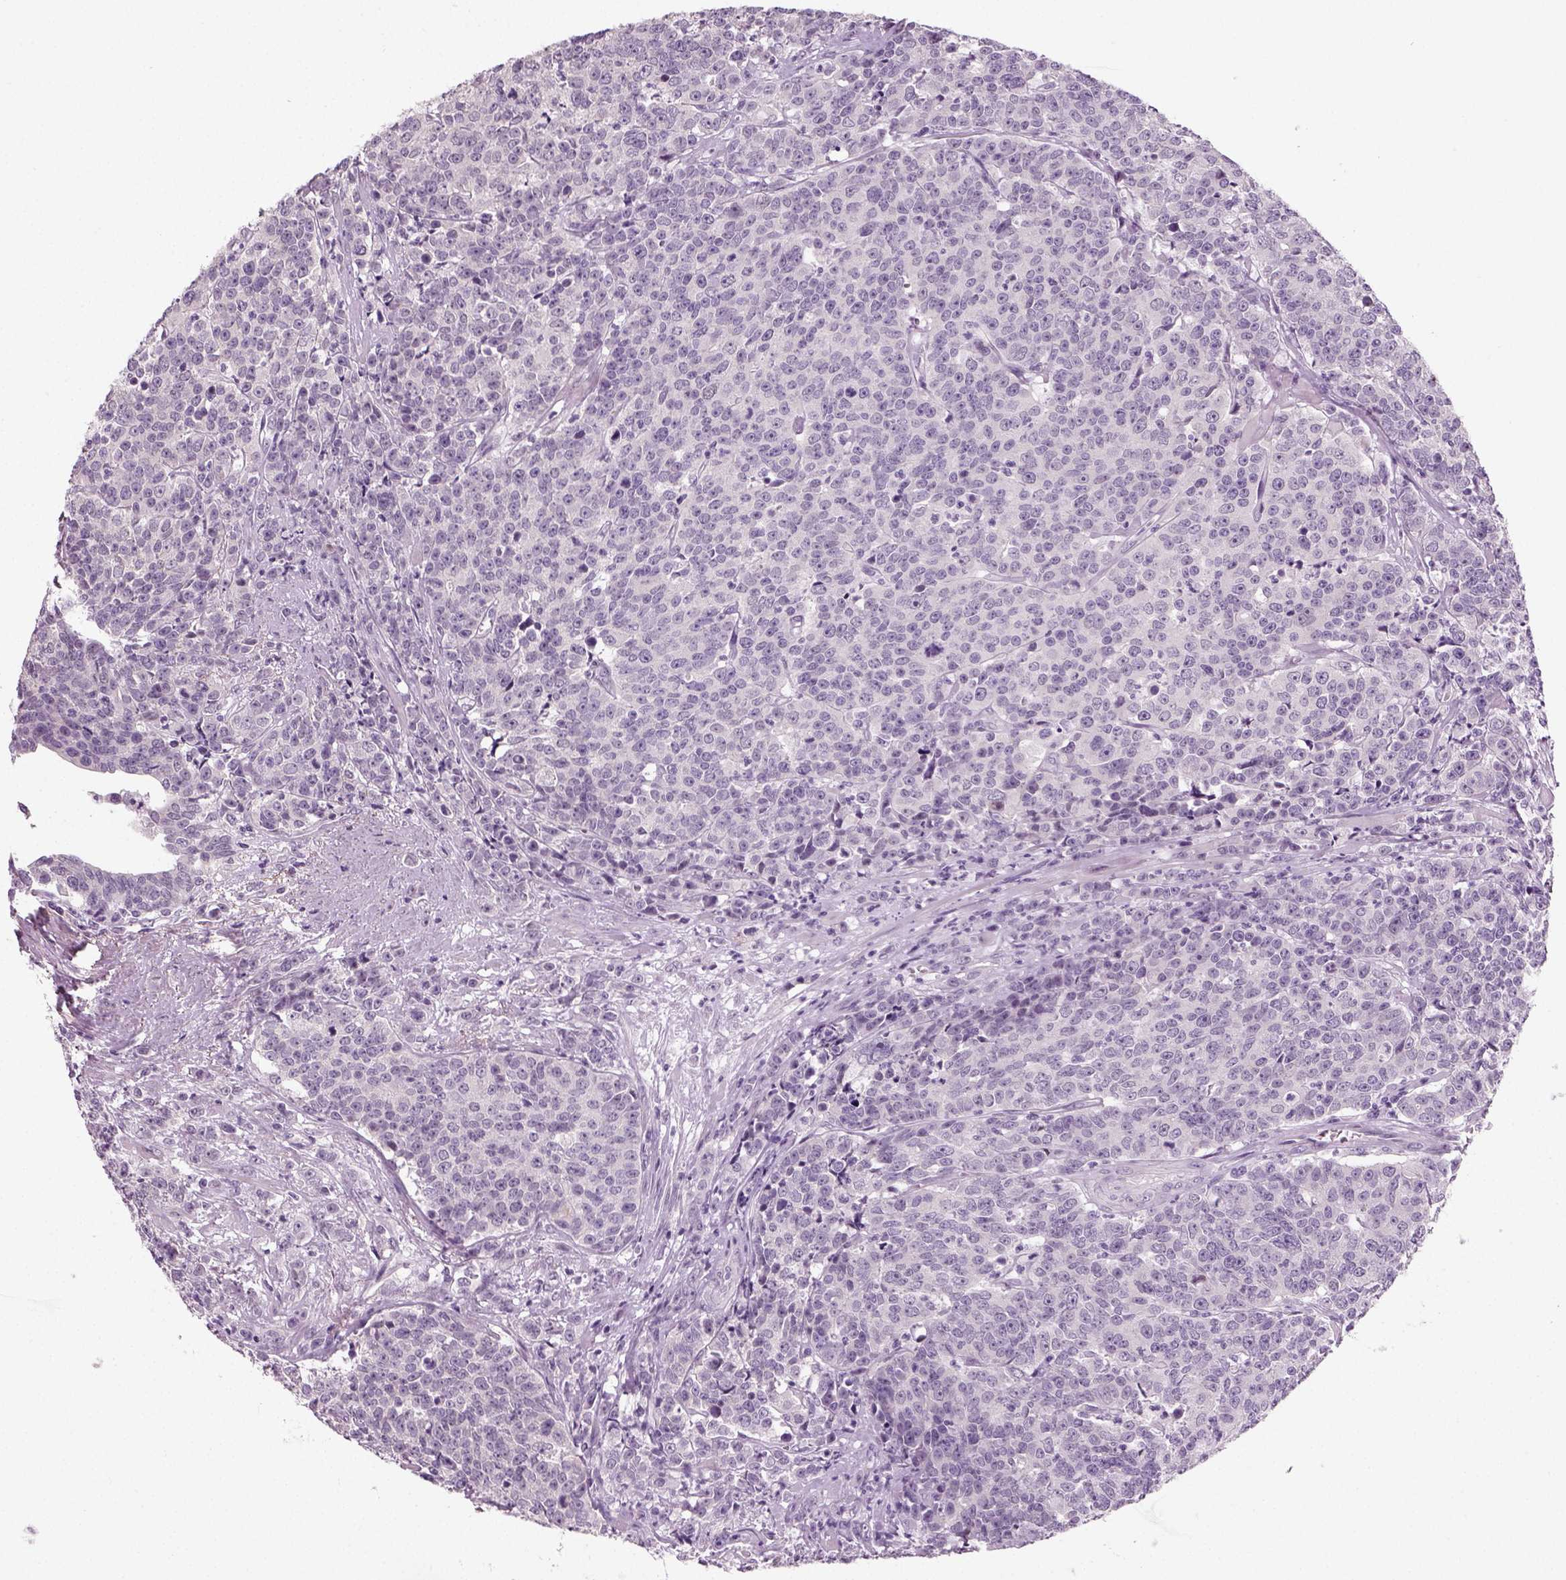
{"staining": {"intensity": "negative", "quantity": "none", "location": "none"}, "tissue": "prostate cancer", "cell_type": "Tumor cells", "image_type": "cancer", "snomed": [{"axis": "morphology", "description": "Adenocarcinoma, NOS"}, {"axis": "topography", "description": "Prostate"}], "caption": "Prostate cancer stained for a protein using immunohistochemistry (IHC) exhibits no expression tumor cells.", "gene": "SYNGAP1", "patient": {"sex": "male", "age": 67}}